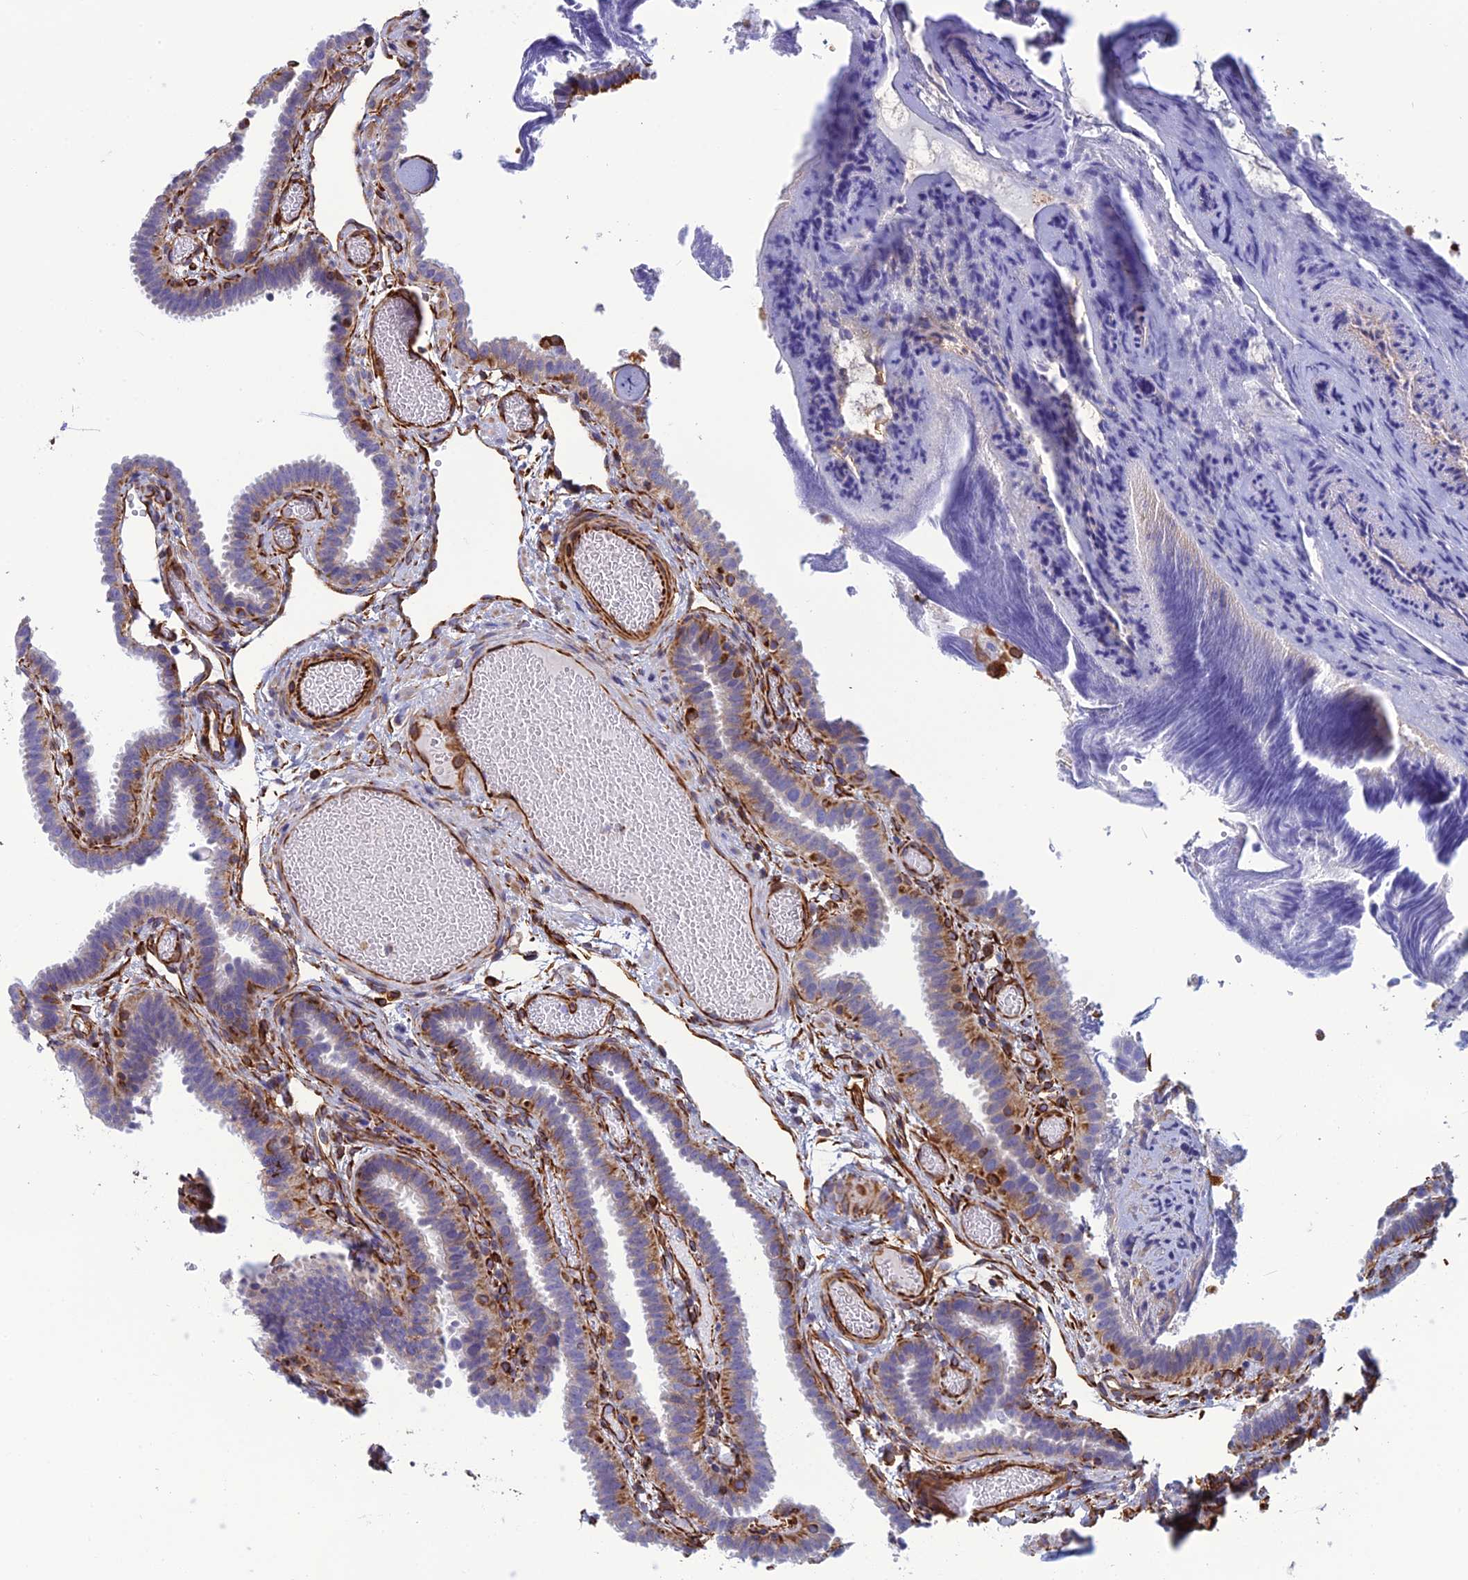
{"staining": {"intensity": "moderate", "quantity": "25%-75%", "location": "cytoplasmic/membranous"}, "tissue": "fallopian tube", "cell_type": "Glandular cells", "image_type": "normal", "snomed": [{"axis": "morphology", "description": "Normal tissue, NOS"}, {"axis": "topography", "description": "Fallopian tube"}], "caption": "Protein analysis of normal fallopian tube exhibits moderate cytoplasmic/membranous staining in approximately 25%-75% of glandular cells. (DAB IHC with brightfield microscopy, high magnification).", "gene": "FBXL20", "patient": {"sex": "female", "age": 37}}